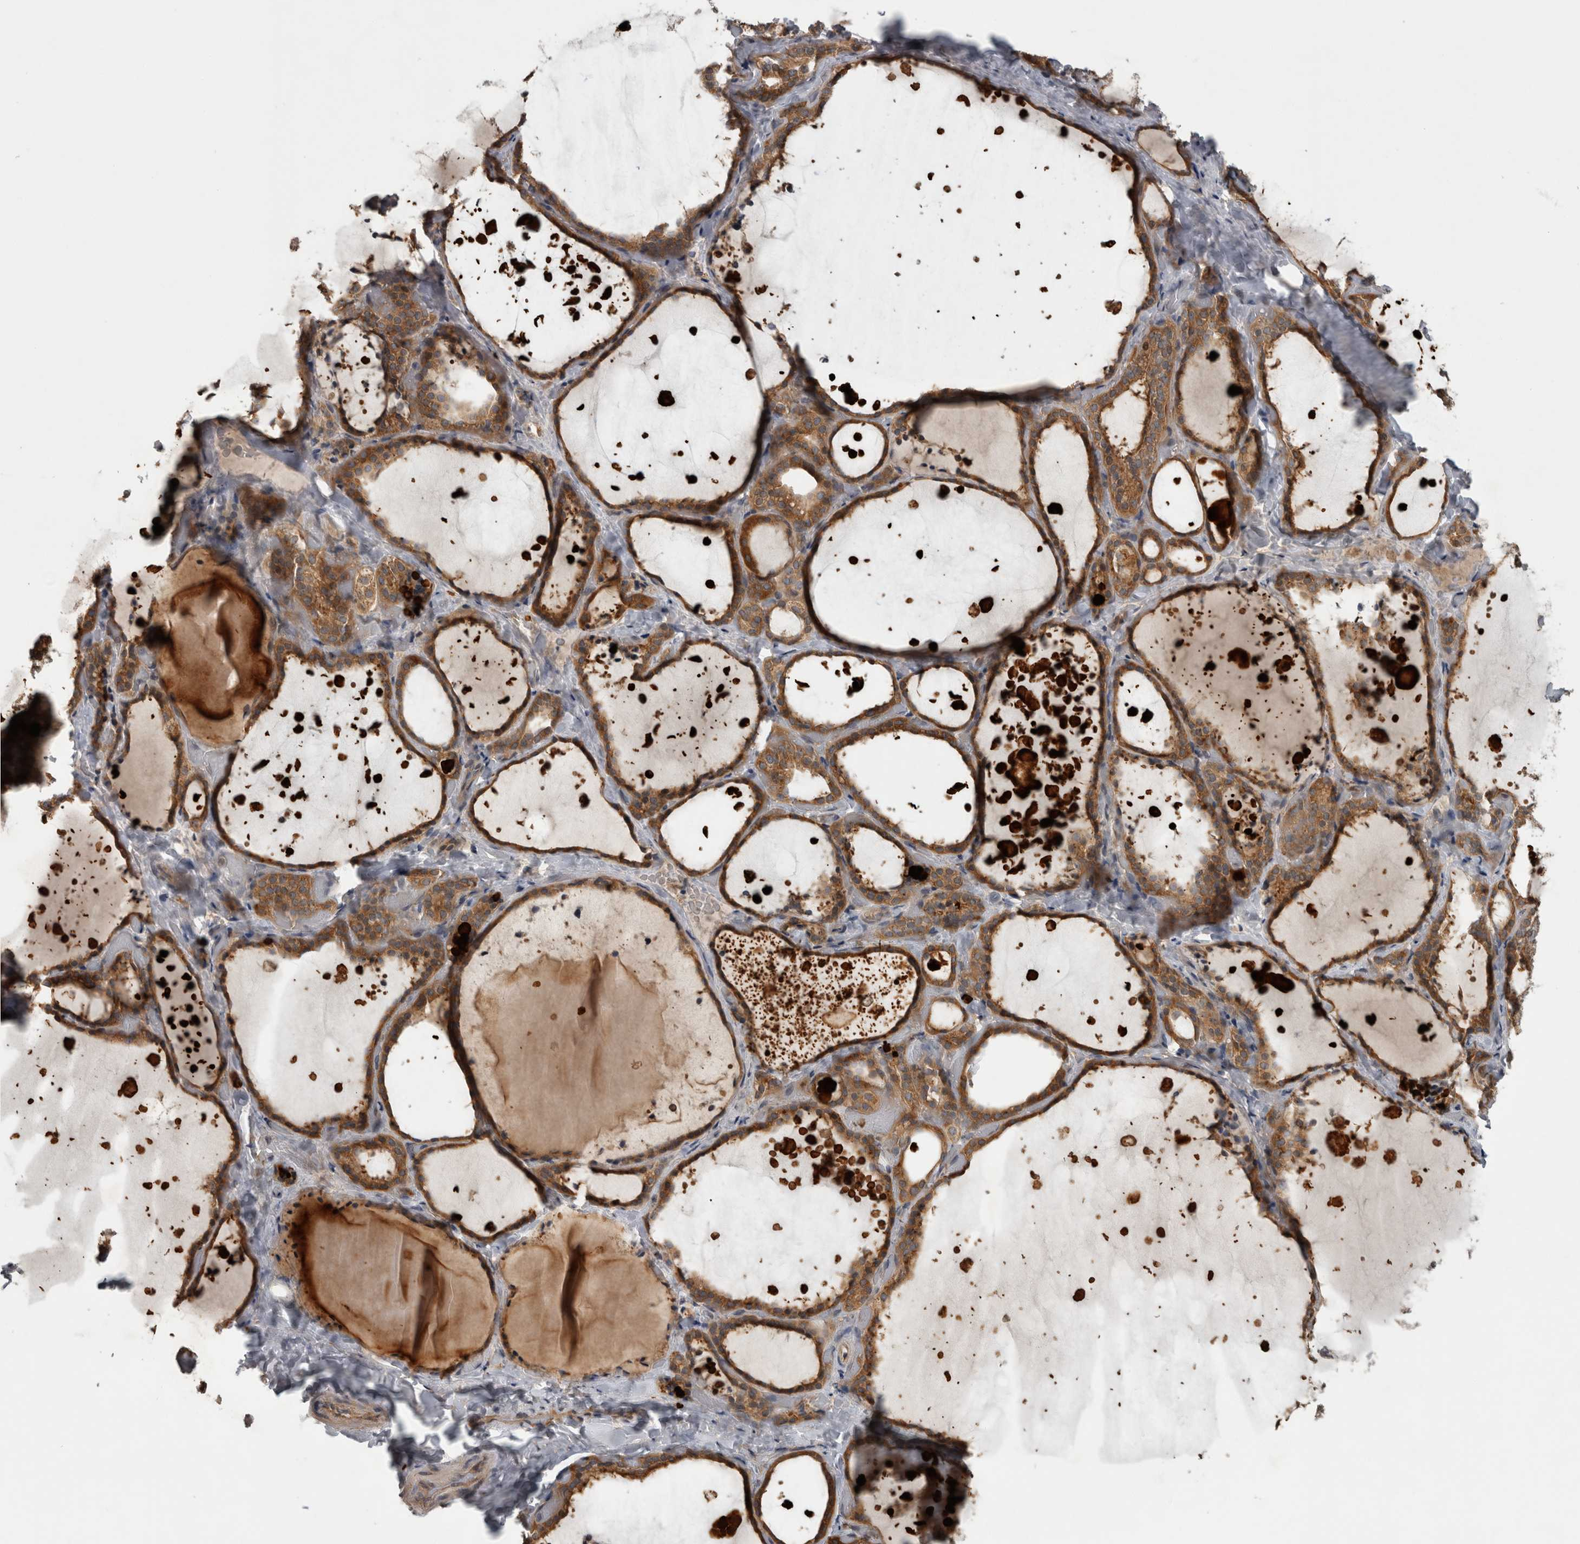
{"staining": {"intensity": "moderate", "quantity": ">75%", "location": "cytoplasmic/membranous"}, "tissue": "thyroid gland", "cell_type": "Glandular cells", "image_type": "normal", "snomed": [{"axis": "morphology", "description": "Normal tissue, NOS"}, {"axis": "topography", "description": "Thyroid gland"}], "caption": "DAB immunohistochemical staining of benign thyroid gland demonstrates moderate cytoplasmic/membranous protein staining in about >75% of glandular cells. The staining was performed using DAB (3,3'-diaminobenzidine) to visualize the protein expression in brown, while the nuclei were stained in blue with hematoxylin (Magnification: 20x).", "gene": "TRMT61B", "patient": {"sex": "female", "age": 44}}